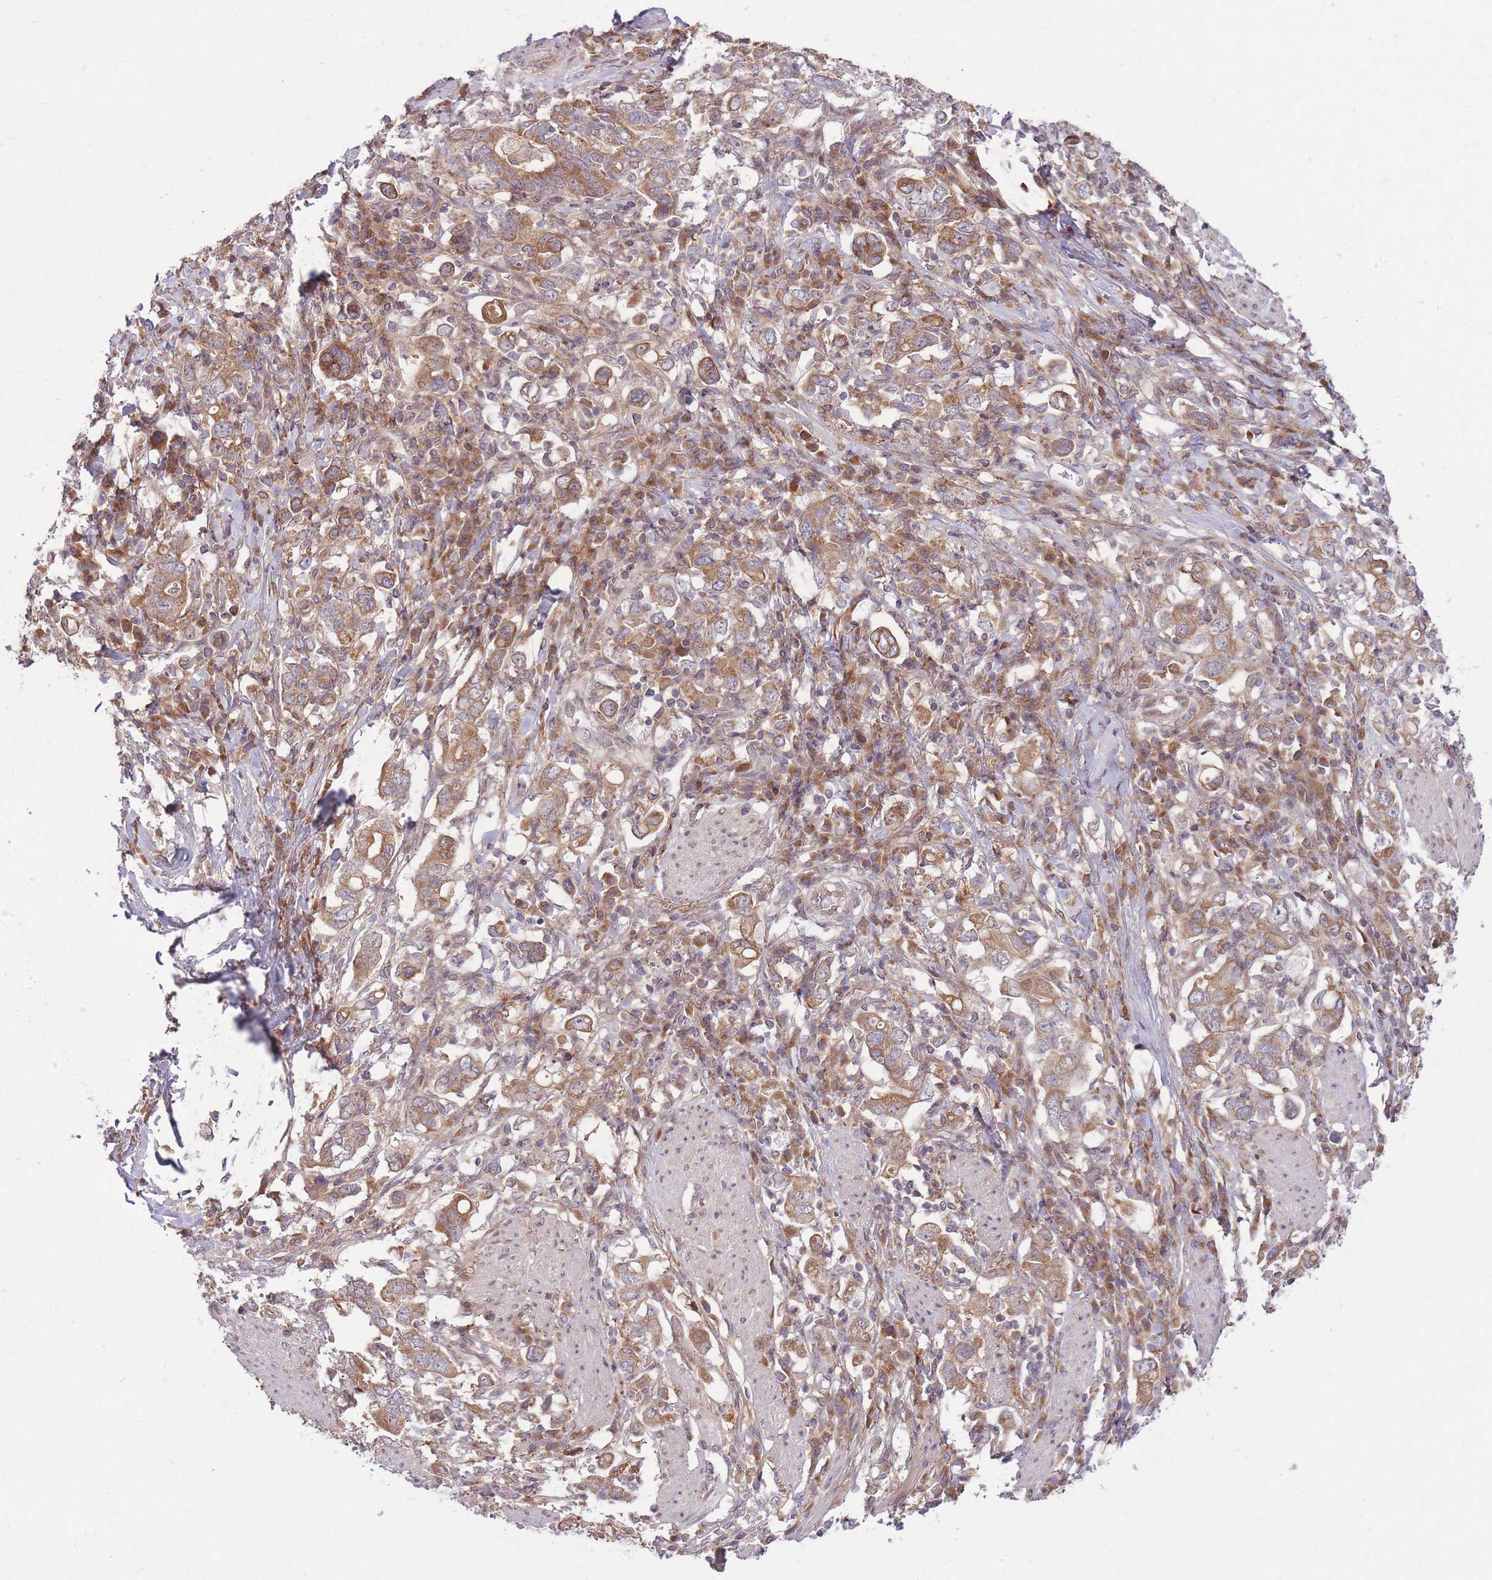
{"staining": {"intensity": "moderate", "quantity": ">75%", "location": "cytoplasmic/membranous"}, "tissue": "stomach cancer", "cell_type": "Tumor cells", "image_type": "cancer", "snomed": [{"axis": "morphology", "description": "Adenocarcinoma, NOS"}, {"axis": "topography", "description": "Stomach, upper"}, {"axis": "topography", "description": "Stomach"}], "caption": "This image displays immunohistochemistry (IHC) staining of stomach cancer (adenocarcinoma), with medium moderate cytoplasmic/membranous expression in about >75% of tumor cells.", "gene": "ZNF391", "patient": {"sex": "male", "age": 62}}